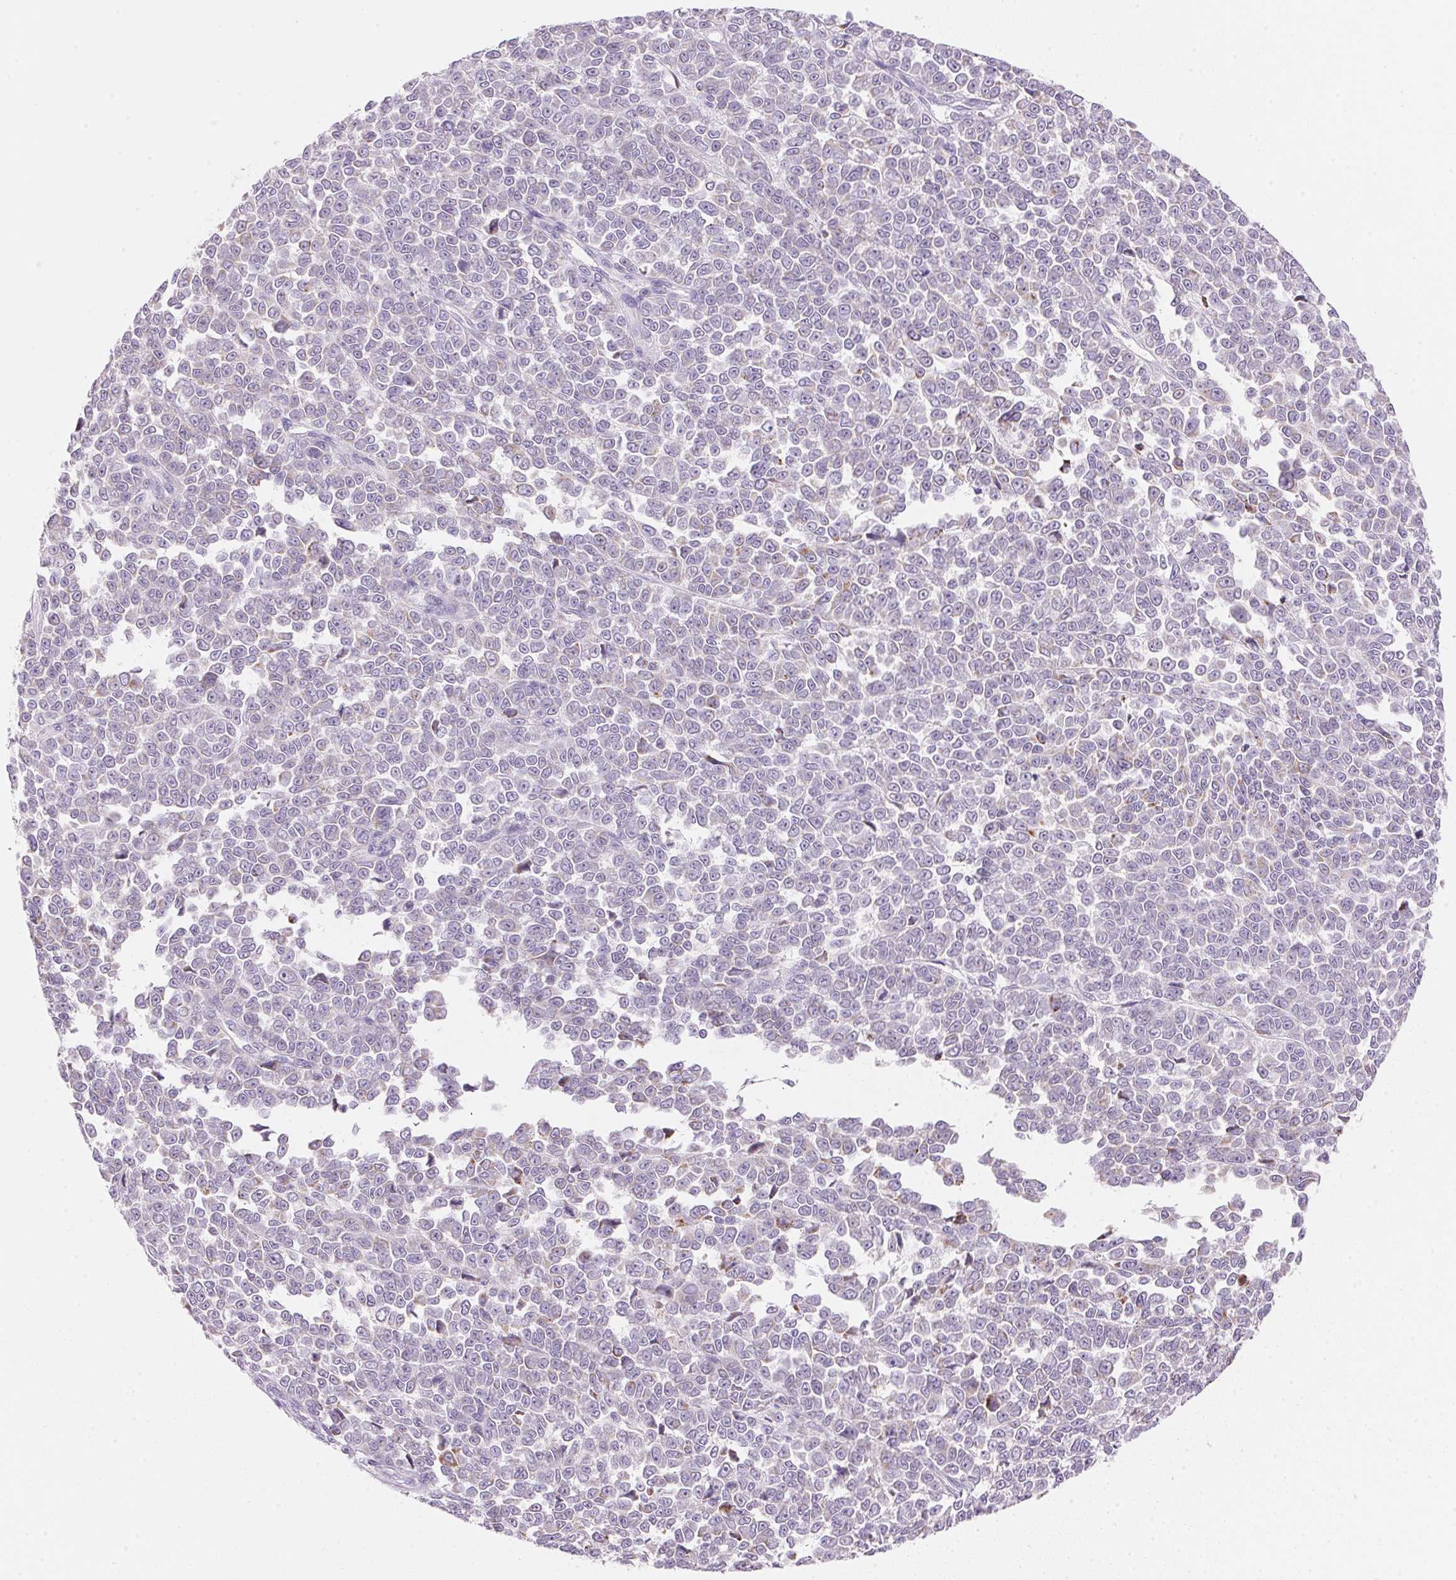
{"staining": {"intensity": "negative", "quantity": "none", "location": "none"}, "tissue": "melanoma", "cell_type": "Tumor cells", "image_type": "cancer", "snomed": [{"axis": "morphology", "description": "Malignant melanoma, NOS"}, {"axis": "topography", "description": "Skin"}], "caption": "Immunohistochemistry image of malignant melanoma stained for a protein (brown), which demonstrates no staining in tumor cells. (Stains: DAB (3,3'-diaminobenzidine) immunohistochemistry with hematoxylin counter stain, Microscopy: brightfield microscopy at high magnification).", "gene": "CYP11B1", "patient": {"sex": "female", "age": 95}}